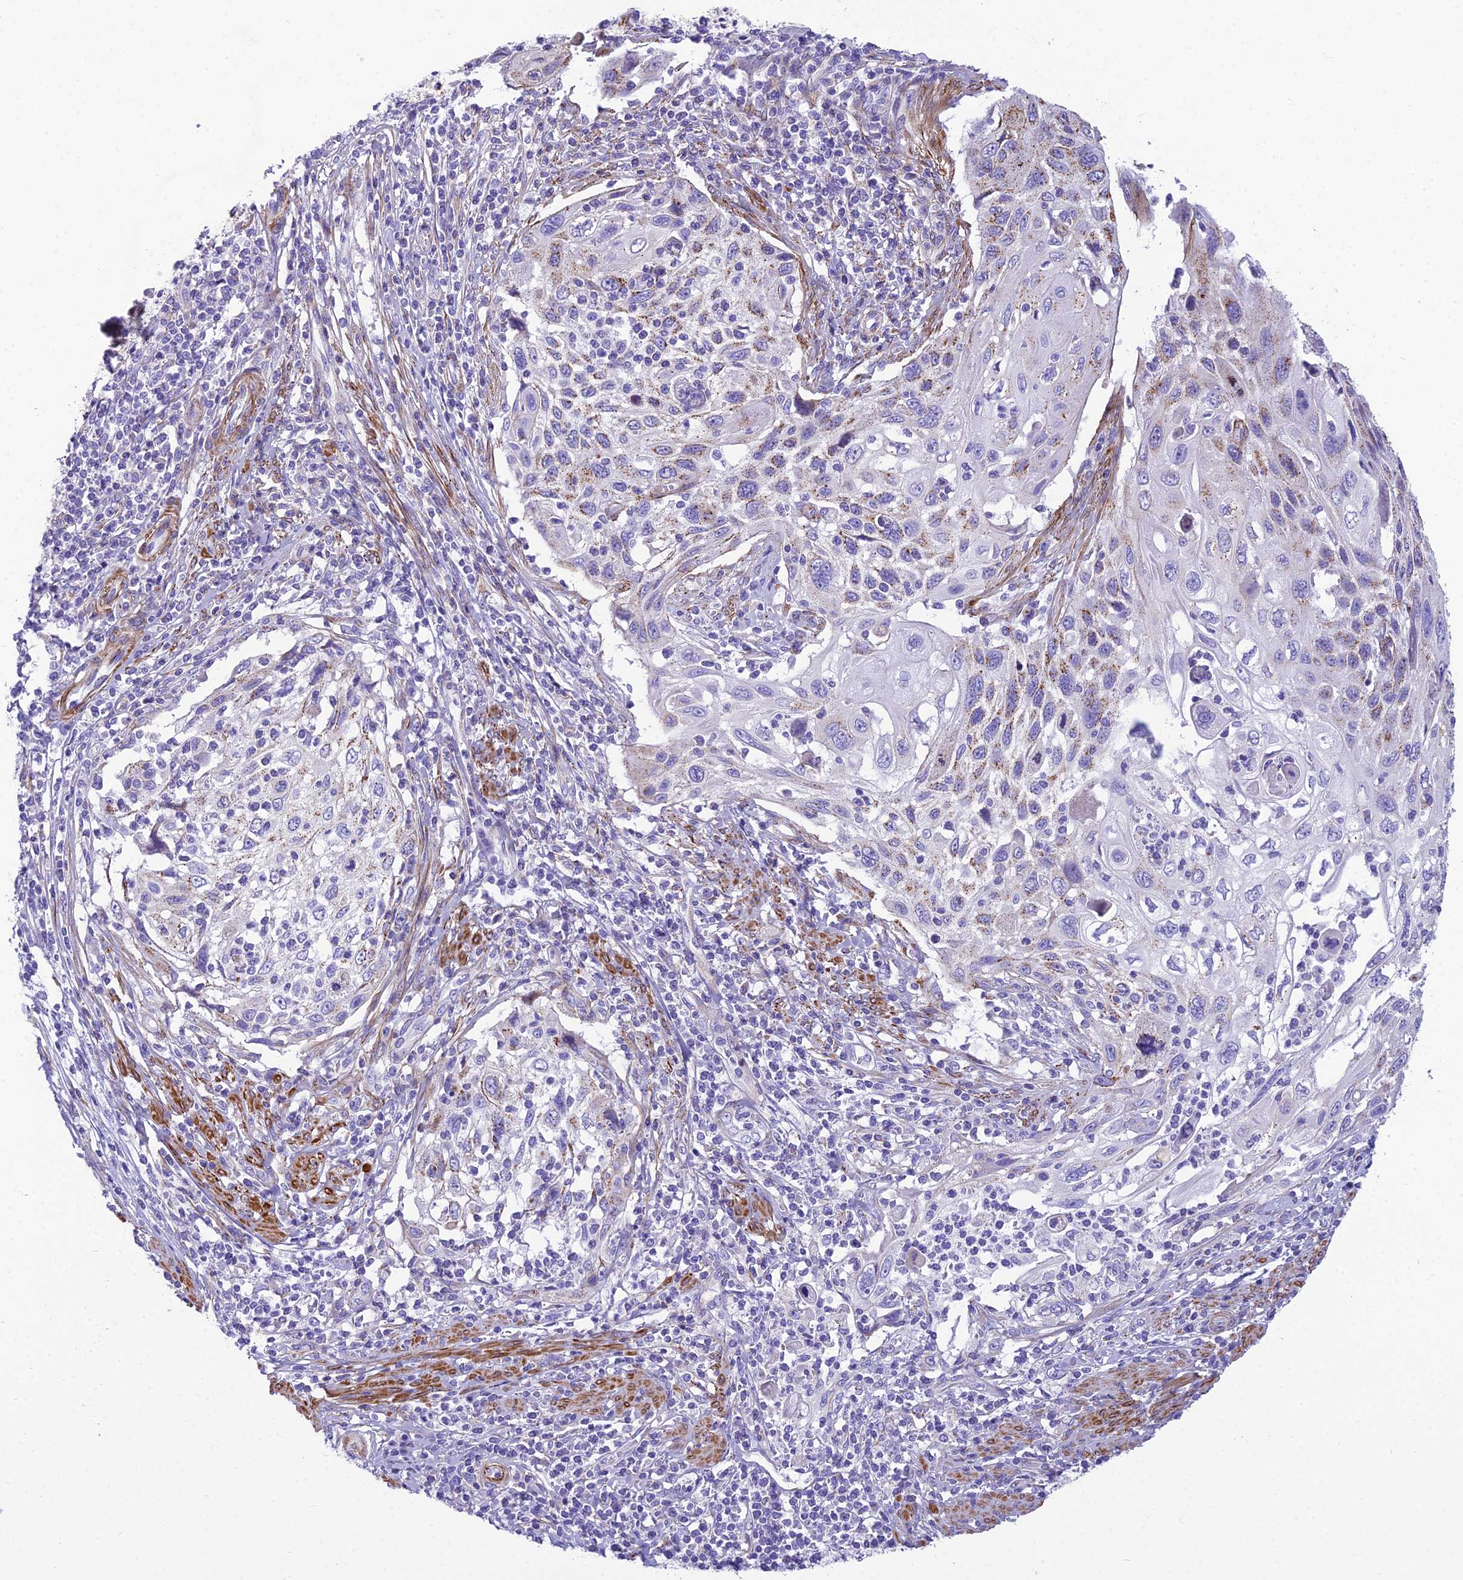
{"staining": {"intensity": "moderate", "quantity": "<25%", "location": "cytoplasmic/membranous"}, "tissue": "cervical cancer", "cell_type": "Tumor cells", "image_type": "cancer", "snomed": [{"axis": "morphology", "description": "Squamous cell carcinoma, NOS"}, {"axis": "topography", "description": "Cervix"}], "caption": "A photomicrograph of cervical squamous cell carcinoma stained for a protein shows moderate cytoplasmic/membranous brown staining in tumor cells.", "gene": "GFRA1", "patient": {"sex": "female", "age": 70}}